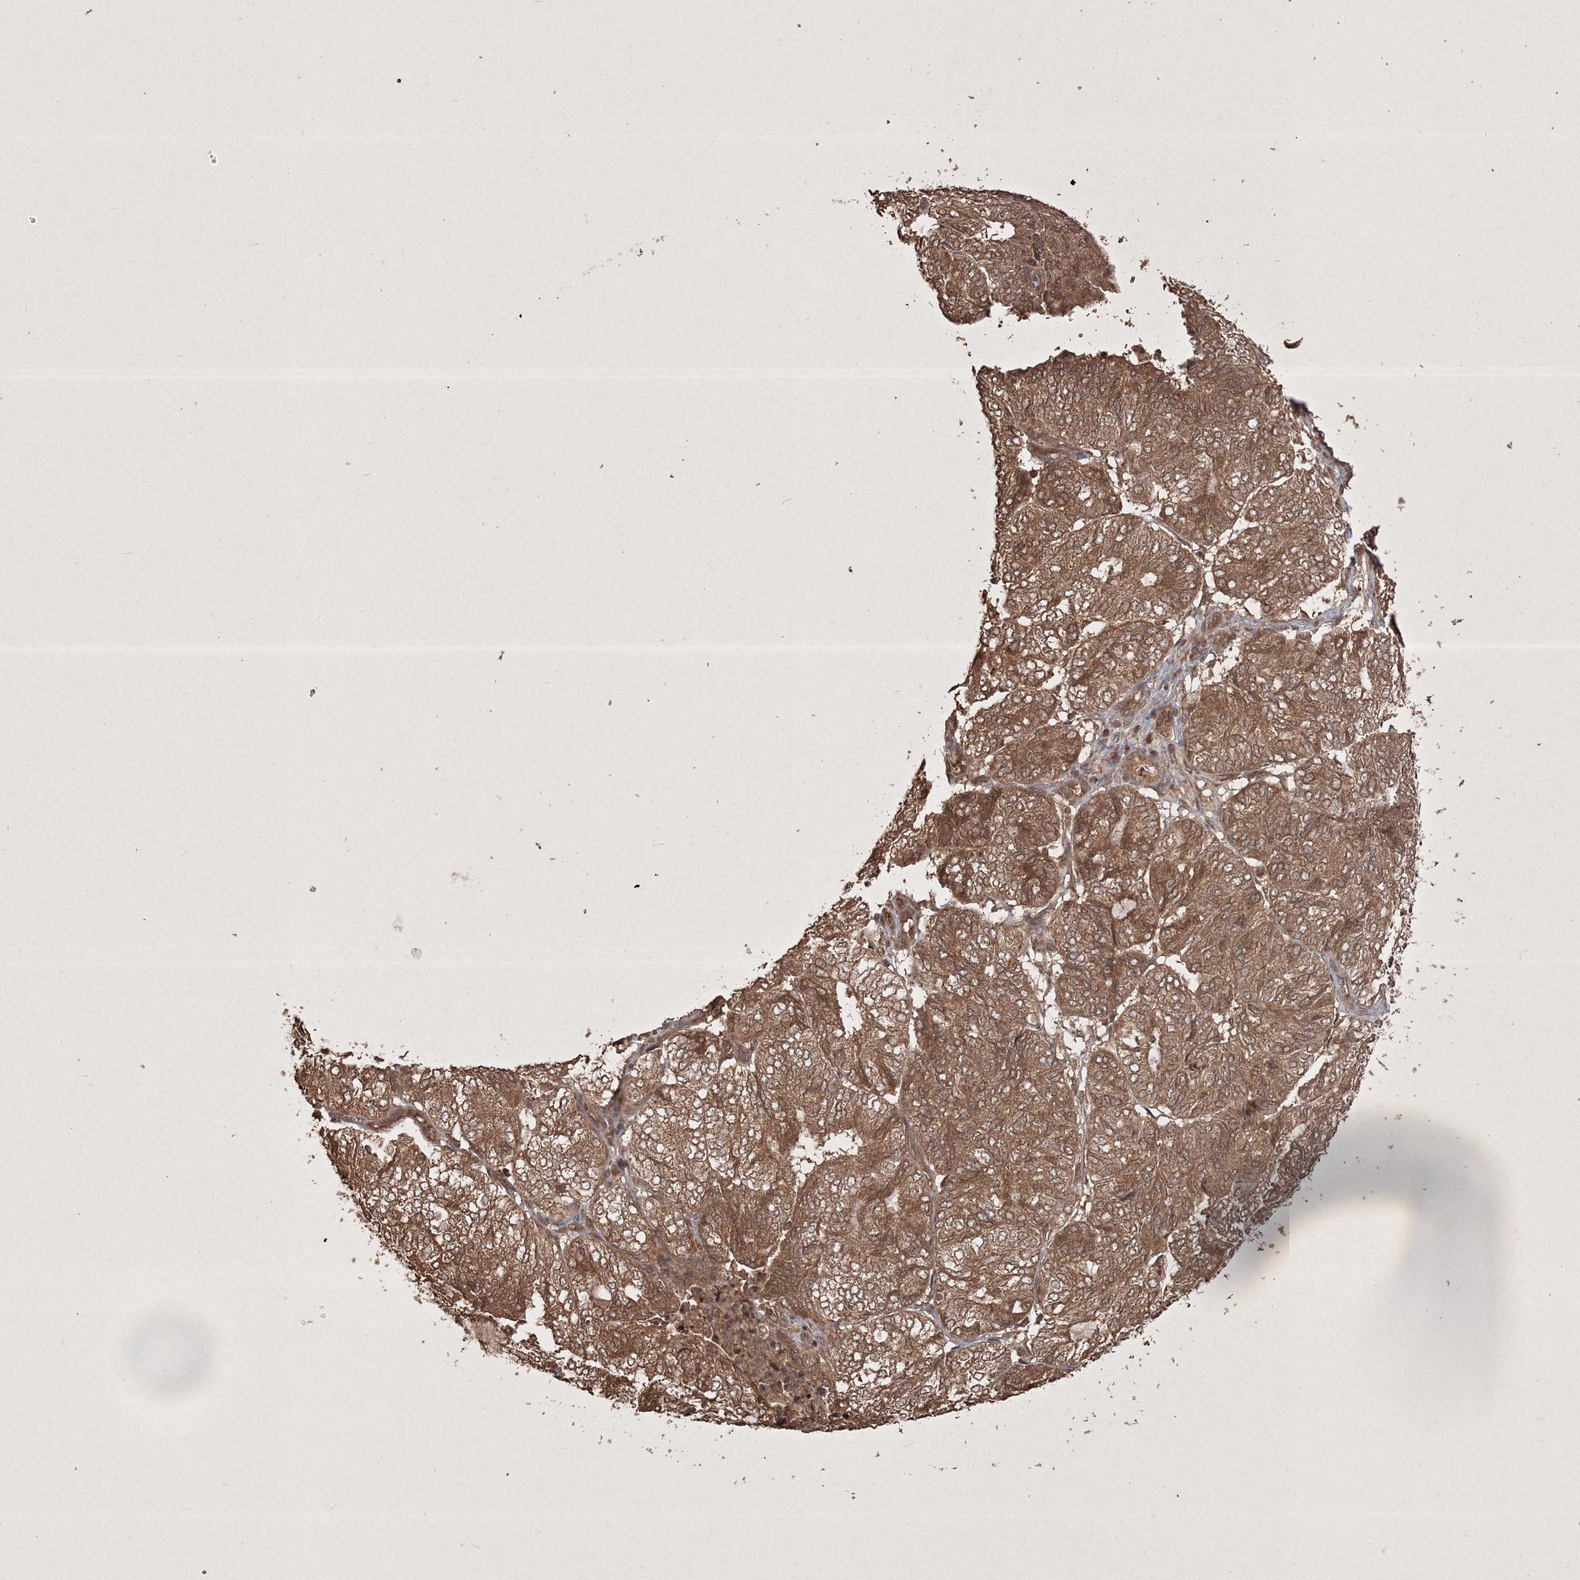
{"staining": {"intensity": "moderate", "quantity": ">75%", "location": "cytoplasmic/membranous,nuclear"}, "tissue": "endometrial cancer", "cell_type": "Tumor cells", "image_type": "cancer", "snomed": [{"axis": "morphology", "description": "Adenocarcinoma, NOS"}, {"axis": "topography", "description": "Uterus"}], "caption": "A medium amount of moderate cytoplasmic/membranous and nuclear positivity is seen in about >75% of tumor cells in adenocarcinoma (endometrial) tissue.", "gene": "PELI3", "patient": {"sex": "female", "age": 60}}